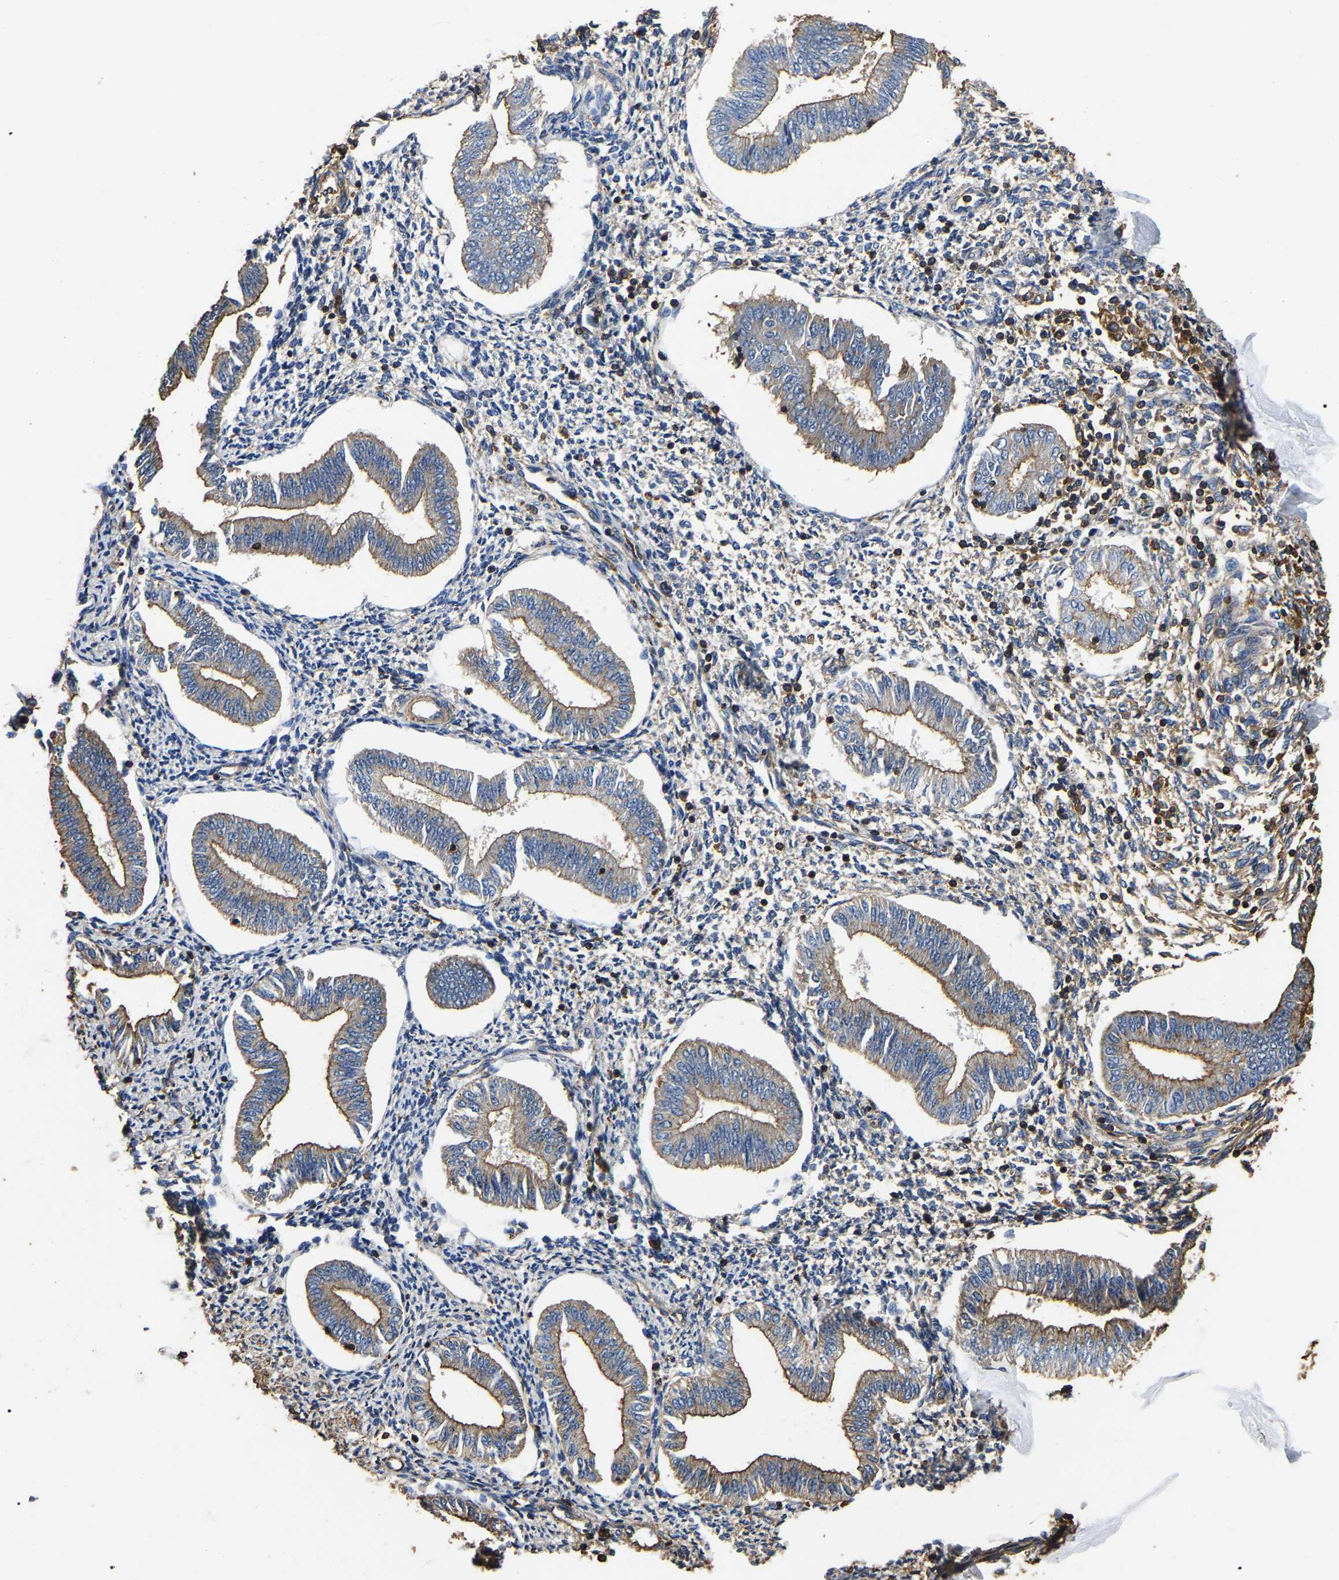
{"staining": {"intensity": "weak", "quantity": "<25%", "location": "cytoplasmic/membranous"}, "tissue": "endometrium", "cell_type": "Cells in endometrial stroma", "image_type": "normal", "snomed": [{"axis": "morphology", "description": "Normal tissue, NOS"}, {"axis": "topography", "description": "Endometrium"}], "caption": "A high-resolution histopathology image shows IHC staining of normal endometrium, which displays no significant staining in cells in endometrial stroma.", "gene": "ARMT1", "patient": {"sex": "female", "age": 50}}